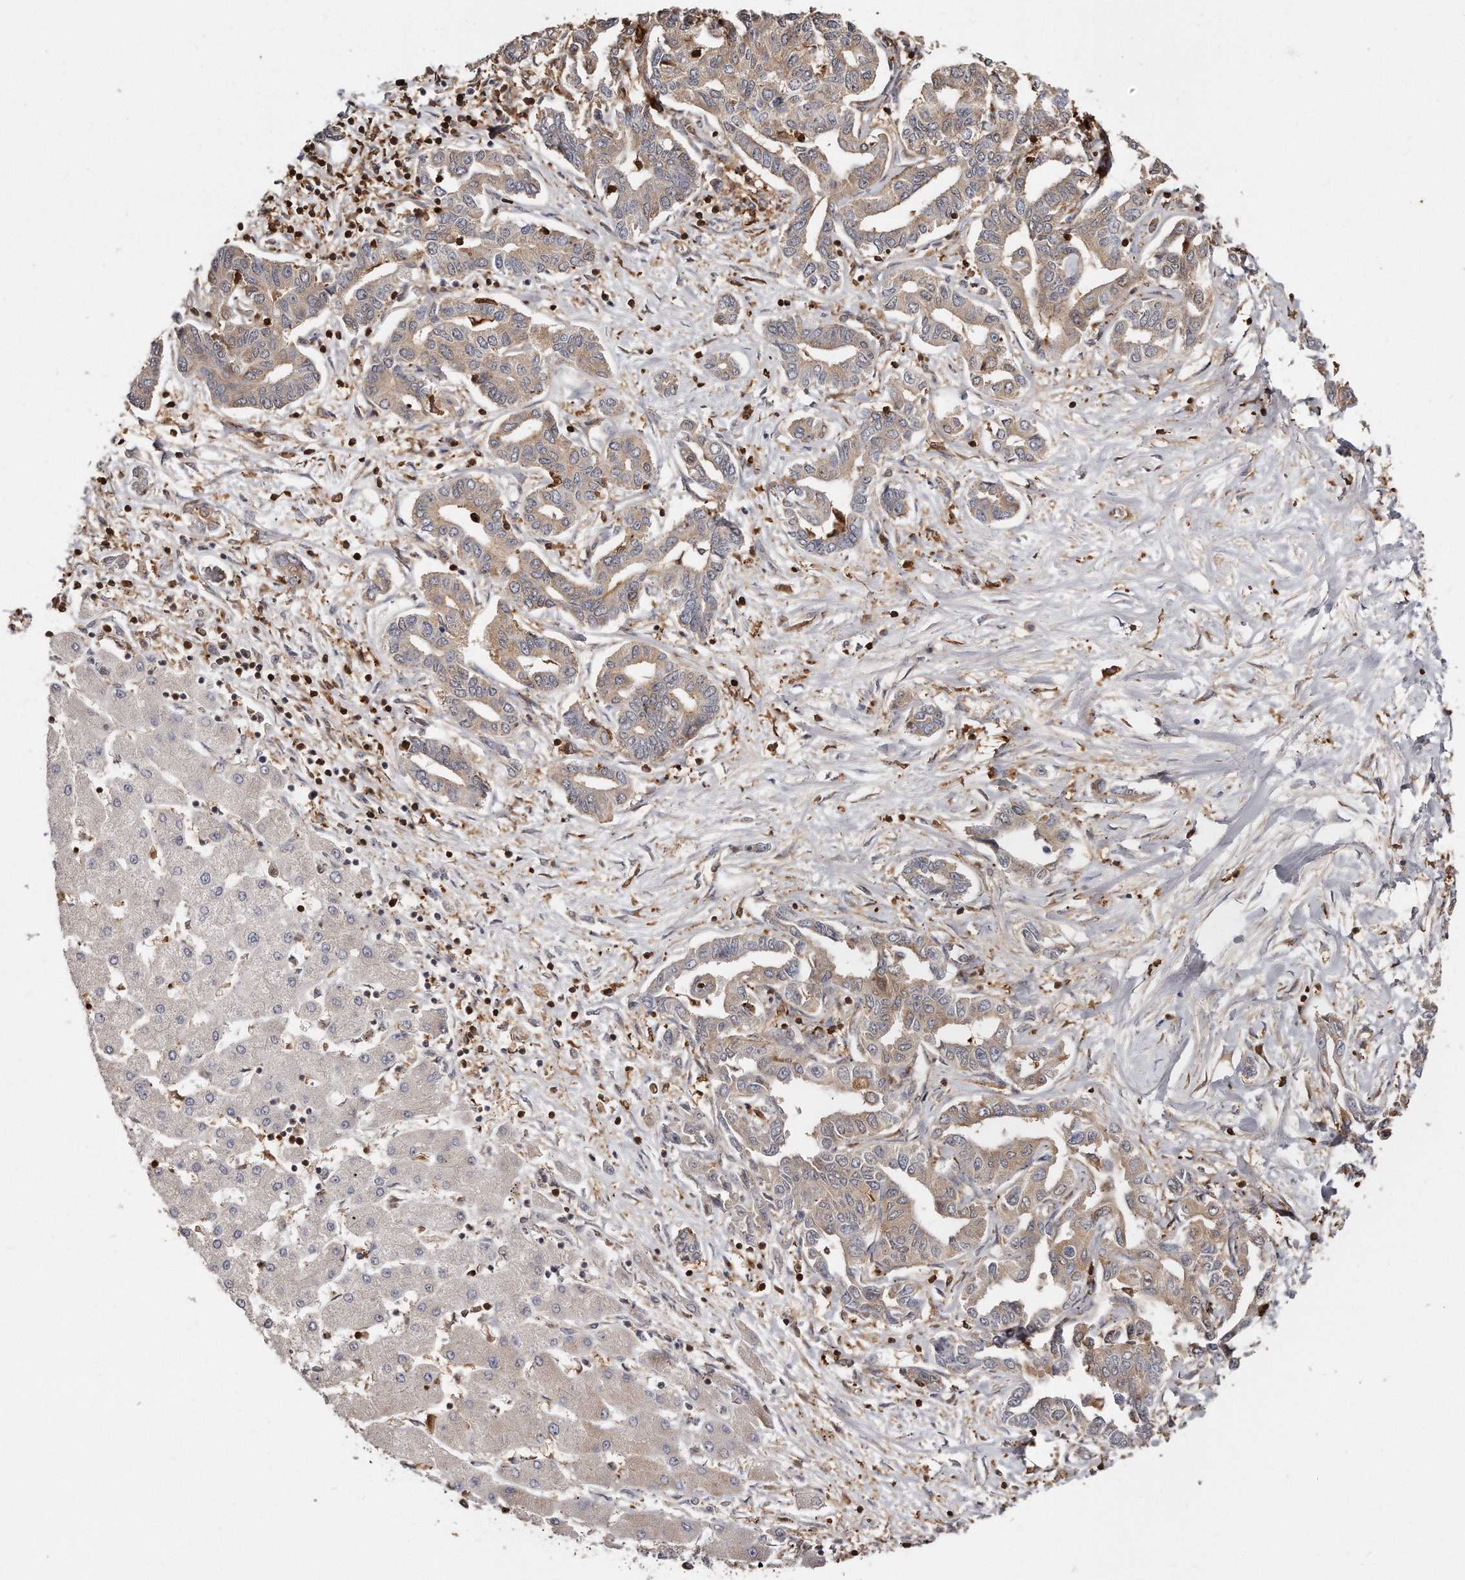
{"staining": {"intensity": "weak", "quantity": "<25%", "location": "cytoplasmic/membranous"}, "tissue": "liver cancer", "cell_type": "Tumor cells", "image_type": "cancer", "snomed": [{"axis": "morphology", "description": "Cholangiocarcinoma"}, {"axis": "topography", "description": "Liver"}], "caption": "An image of human liver cancer is negative for staining in tumor cells.", "gene": "CAP1", "patient": {"sex": "male", "age": 59}}